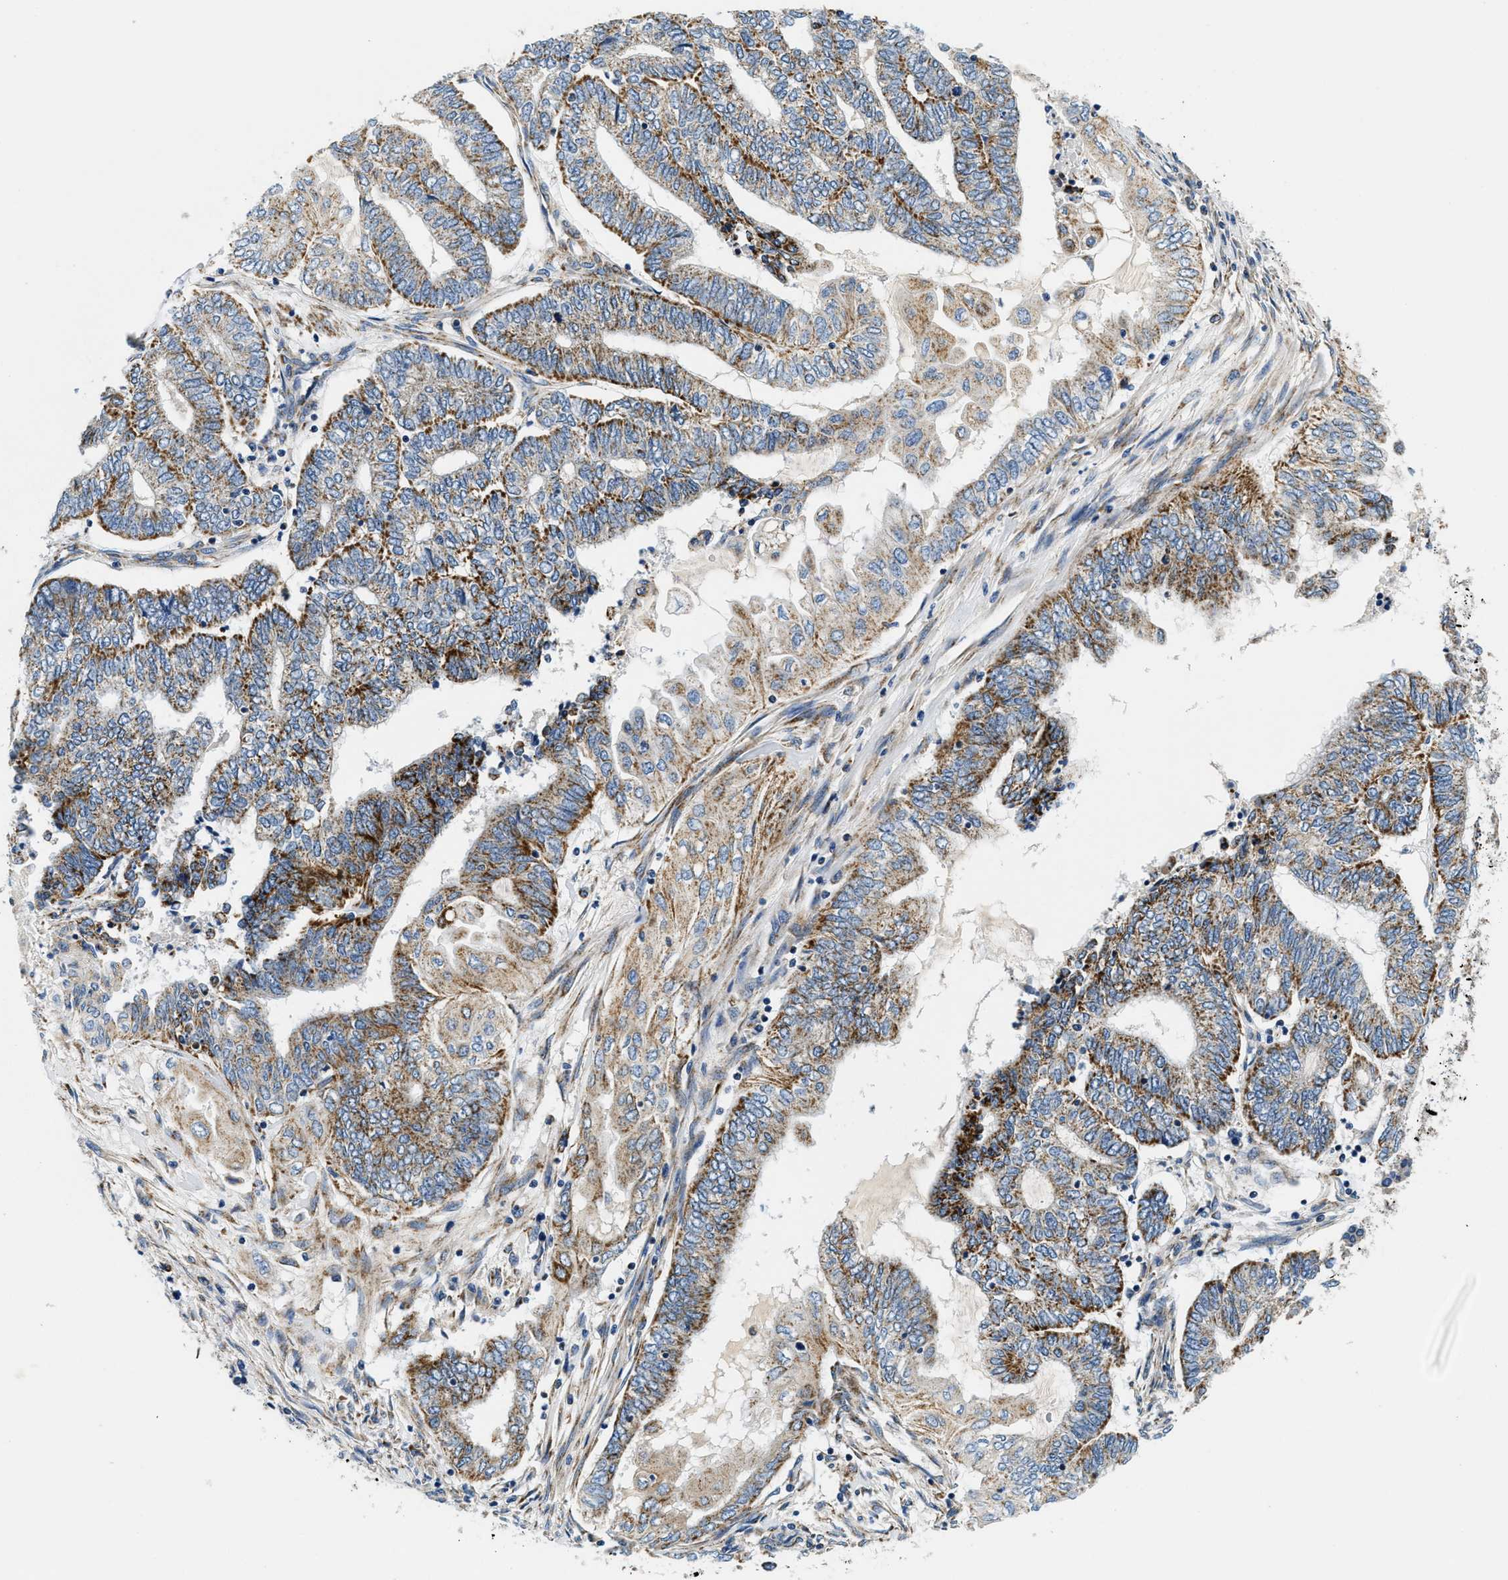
{"staining": {"intensity": "strong", "quantity": ">75%", "location": "cytoplasmic/membranous"}, "tissue": "endometrial cancer", "cell_type": "Tumor cells", "image_type": "cancer", "snomed": [{"axis": "morphology", "description": "Adenocarcinoma, NOS"}, {"axis": "topography", "description": "Uterus"}, {"axis": "topography", "description": "Endometrium"}], "caption": "High-power microscopy captured an immunohistochemistry (IHC) histopathology image of endometrial cancer, revealing strong cytoplasmic/membranous staining in approximately >75% of tumor cells. Using DAB (3,3'-diaminobenzidine) (brown) and hematoxylin (blue) stains, captured at high magnification using brightfield microscopy.", "gene": "SAMD4B", "patient": {"sex": "female", "age": 70}}